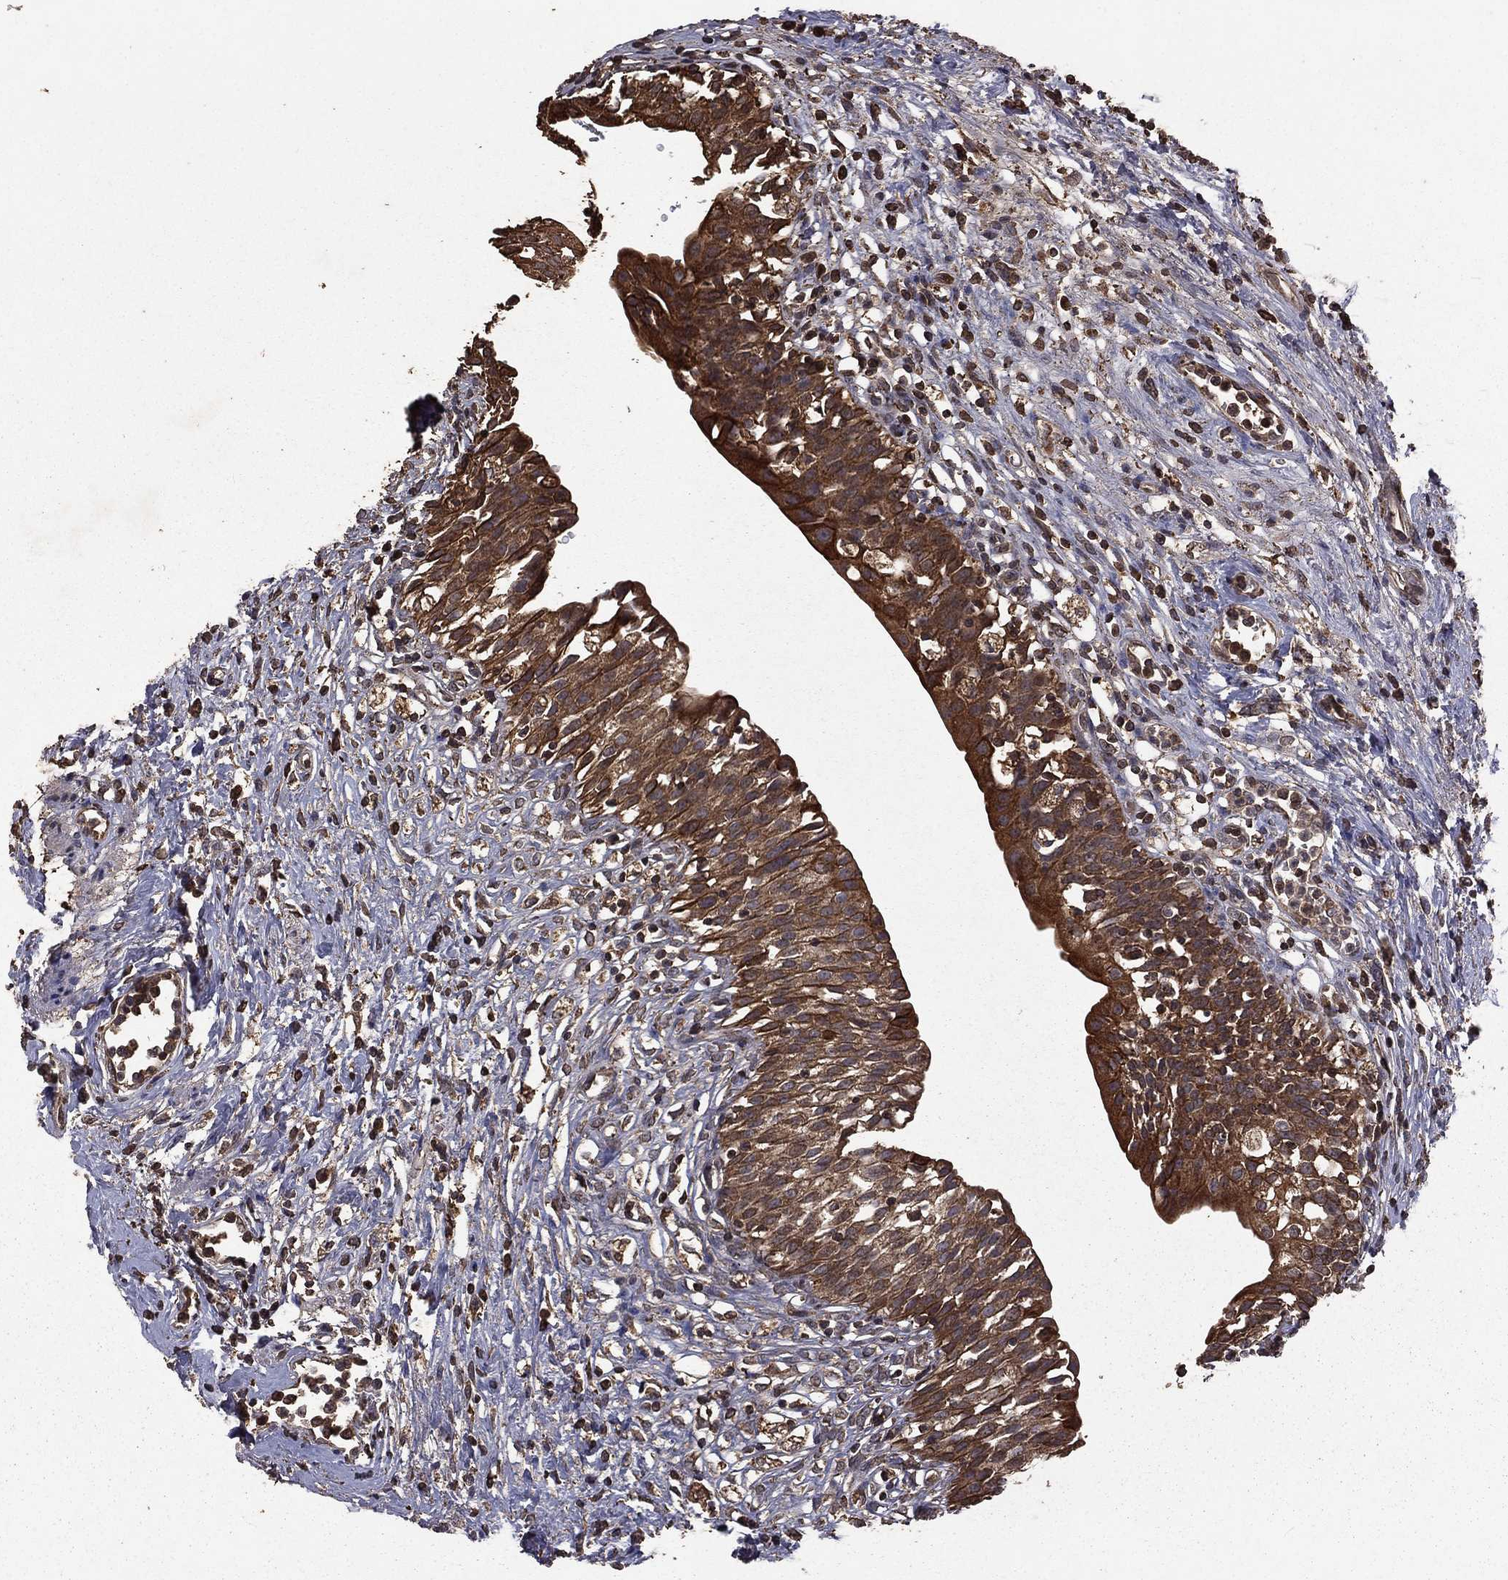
{"staining": {"intensity": "moderate", "quantity": ">75%", "location": "cytoplasmic/membranous"}, "tissue": "urinary bladder", "cell_type": "Urothelial cells", "image_type": "normal", "snomed": [{"axis": "morphology", "description": "Normal tissue, NOS"}, {"axis": "topography", "description": "Urinary bladder"}], "caption": "Urinary bladder stained with DAB (3,3'-diaminobenzidine) immunohistochemistry (IHC) exhibits medium levels of moderate cytoplasmic/membranous expression in about >75% of urothelial cells.", "gene": "BIRC6", "patient": {"sex": "male", "age": 76}}